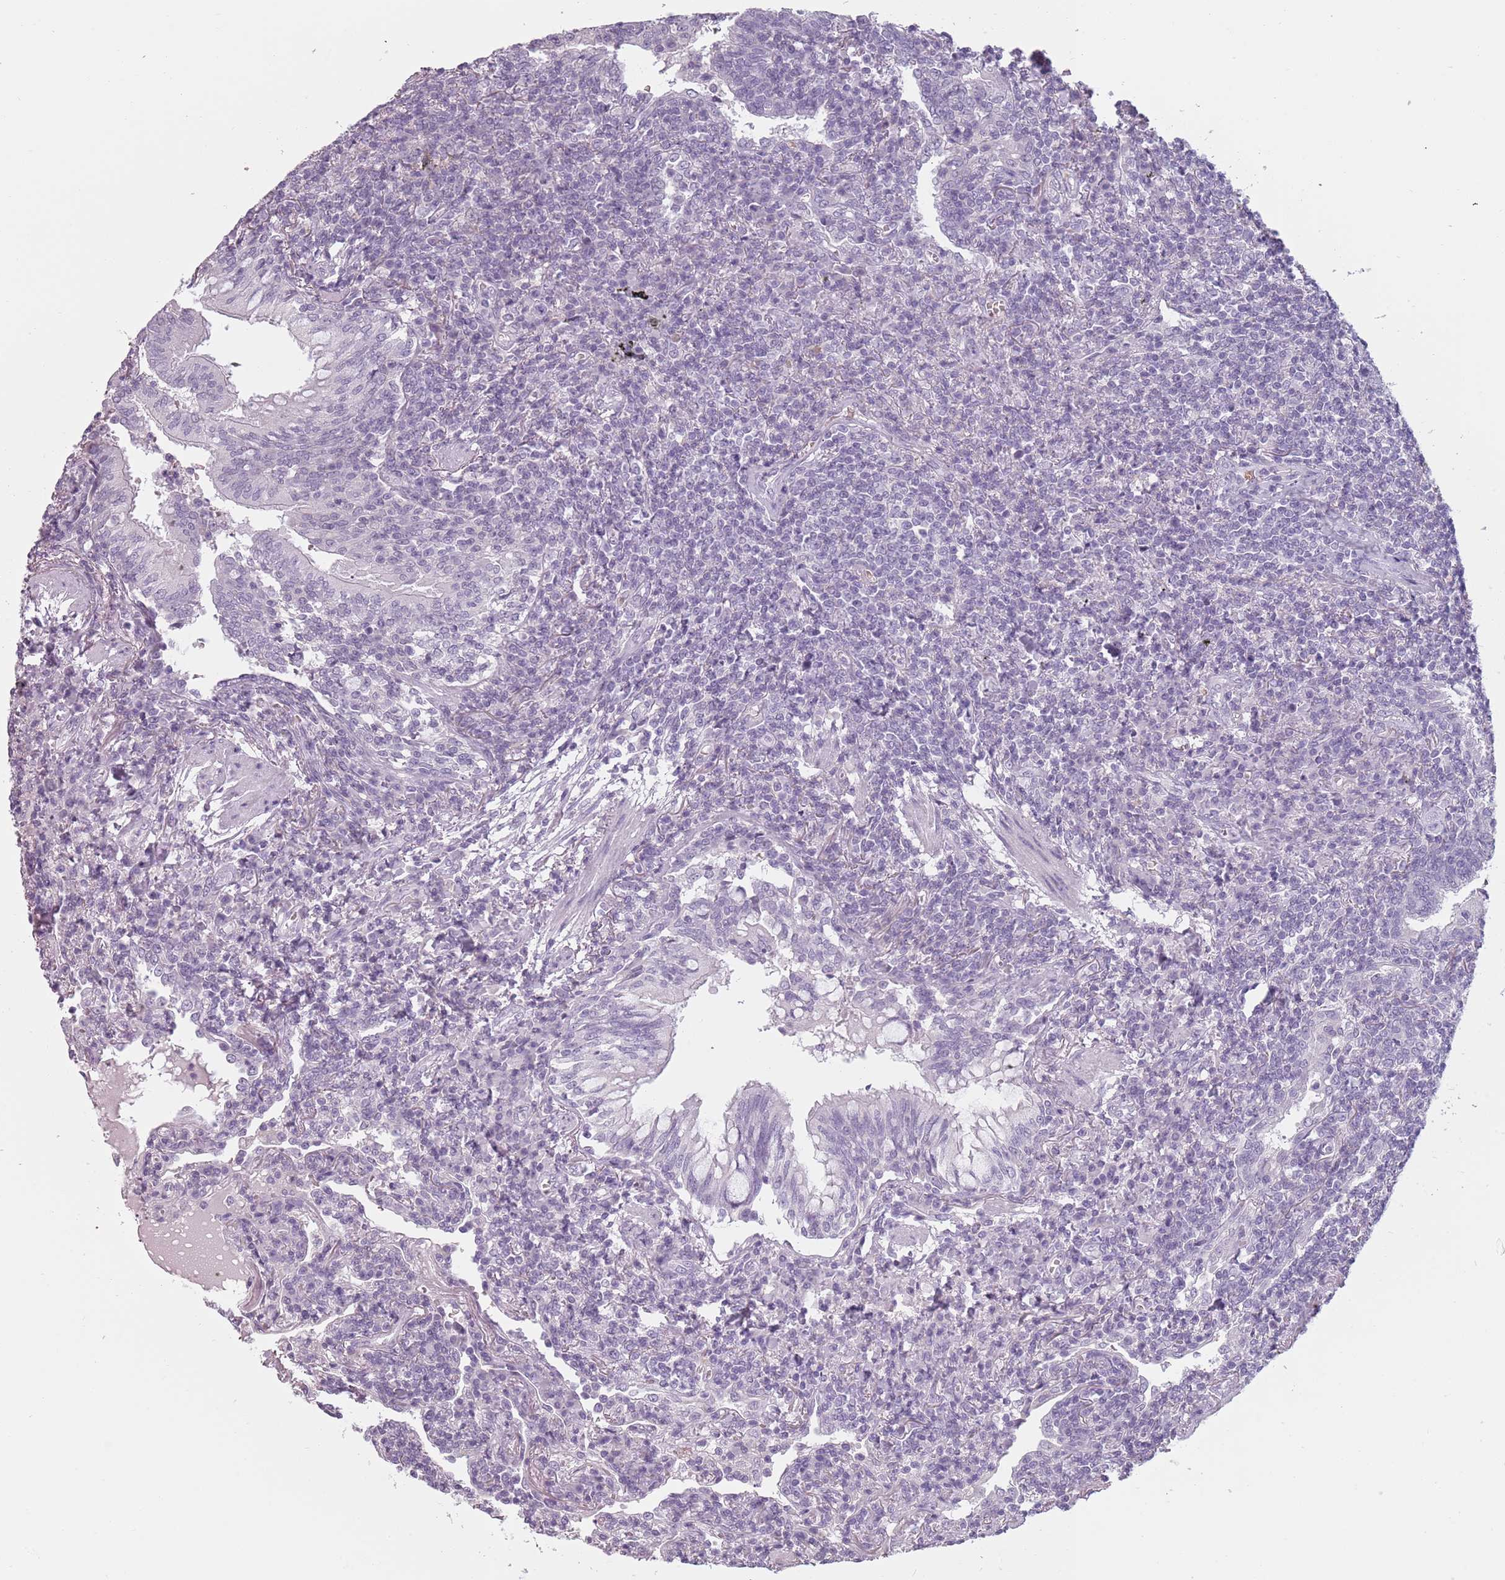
{"staining": {"intensity": "negative", "quantity": "none", "location": "none"}, "tissue": "lymphoma", "cell_type": "Tumor cells", "image_type": "cancer", "snomed": [{"axis": "morphology", "description": "Malignant lymphoma, non-Hodgkin's type, Low grade"}, {"axis": "topography", "description": "Lung"}], "caption": "High power microscopy micrograph of an IHC micrograph of low-grade malignant lymphoma, non-Hodgkin's type, revealing no significant expression in tumor cells. Brightfield microscopy of immunohistochemistry (IHC) stained with DAB (3,3'-diaminobenzidine) (brown) and hematoxylin (blue), captured at high magnification.", "gene": "PIEZO1", "patient": {"sex": "female", "age": 71}}